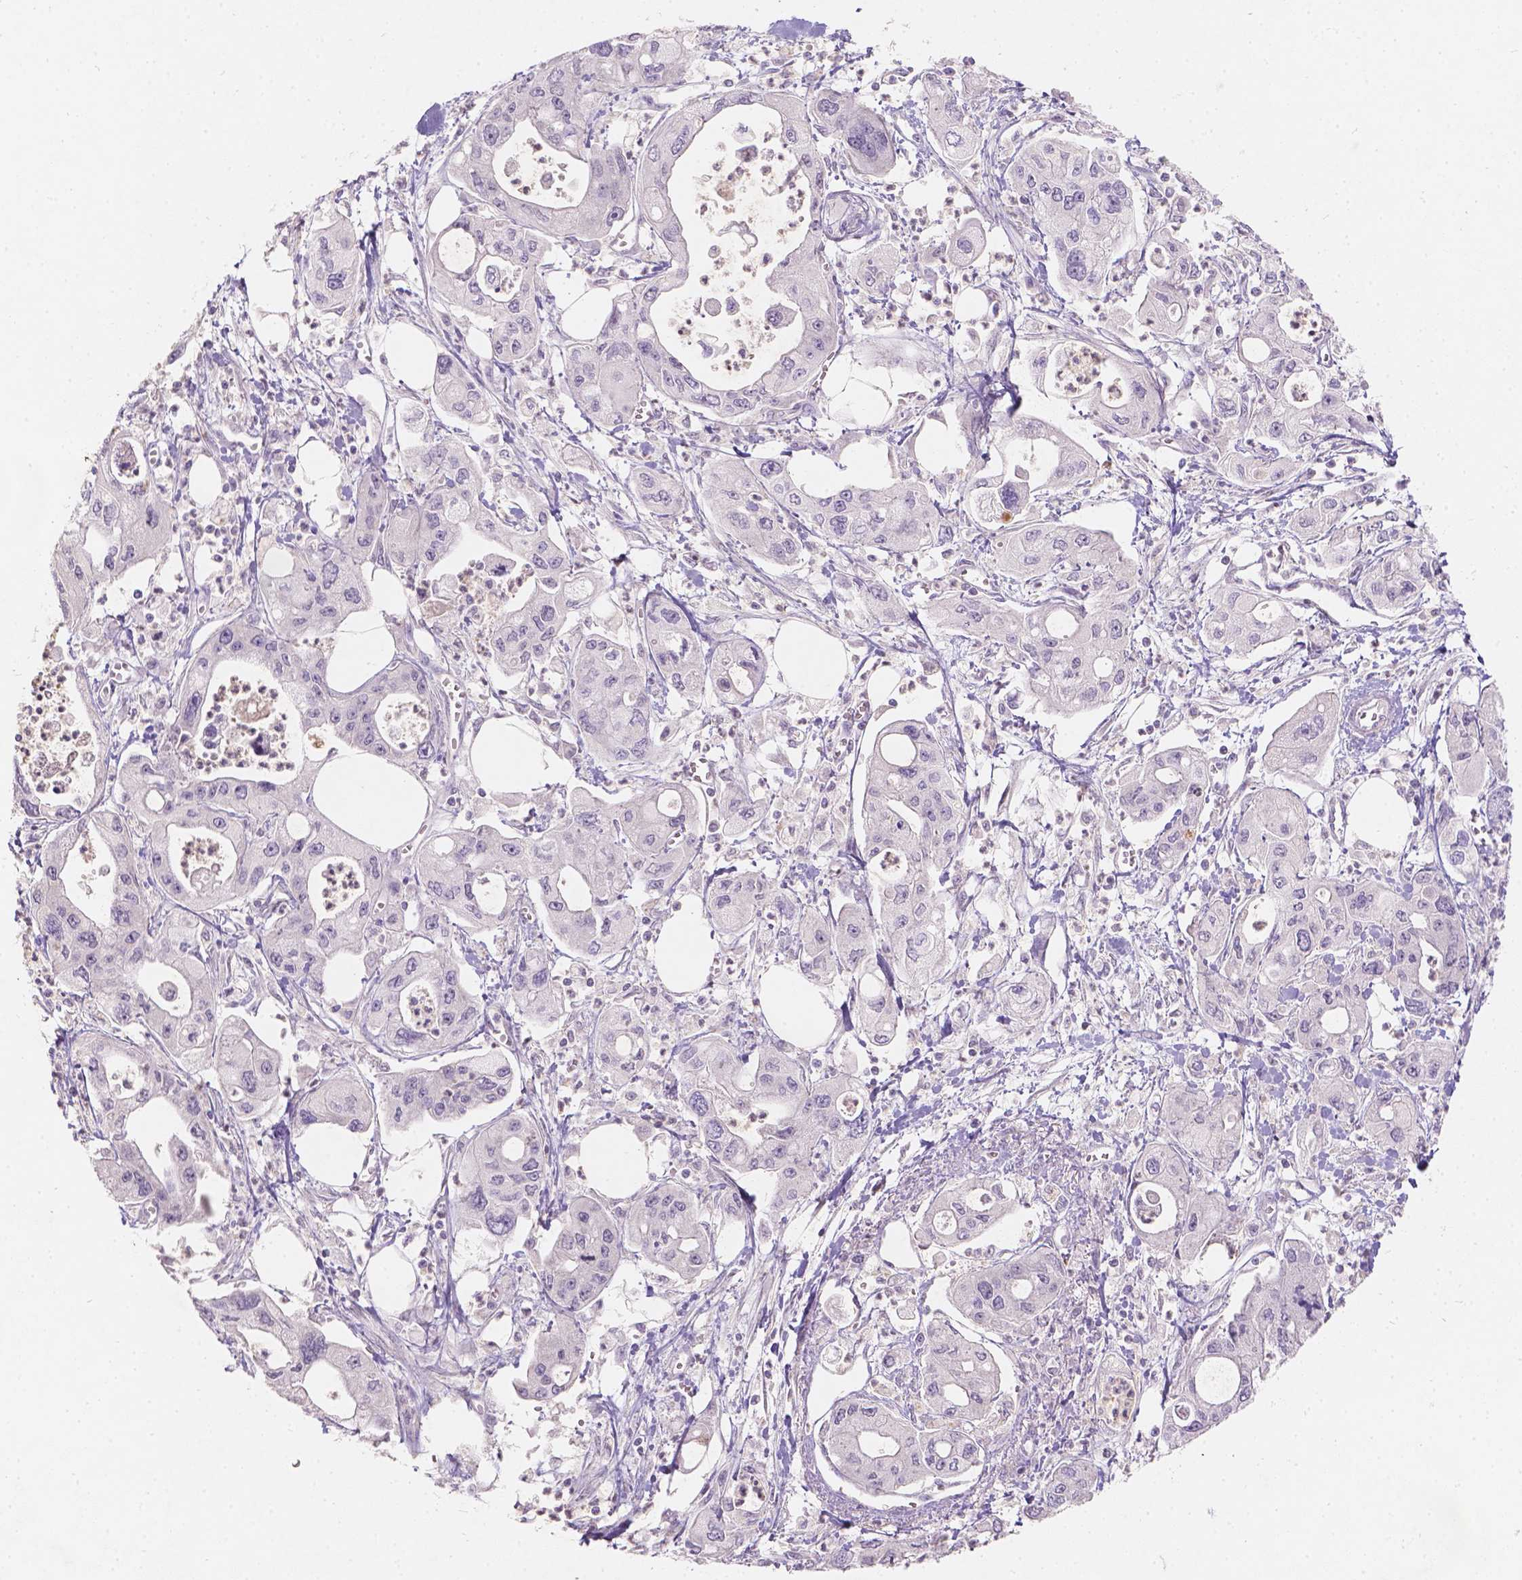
{"staining": {"intensity": "negative", "quantity": "none", "location": "none"}, "tissue": "pancreatic cancer", "cell_type": "Tumor cells", "image_type": "cancer", "snomed": [{"axis": "morphology", "description": "Adenocarcinoma, NOS"}, {"axis": "topography", "description": "Pancreas"}], "caption": "Adenocarcinoma (pancreatic) was stained to show a protein in brown. There is no significant expression in tumor cells. The staining was performed using DAB (3,3'-diaminobenzidine) to visualize the protein expression in brown, while the nuclei were stained in blue with hematoxylin (Magnification: 20x).", "gene": "DCAF4L1", "patient": {"sex": "male", "age": 70}}